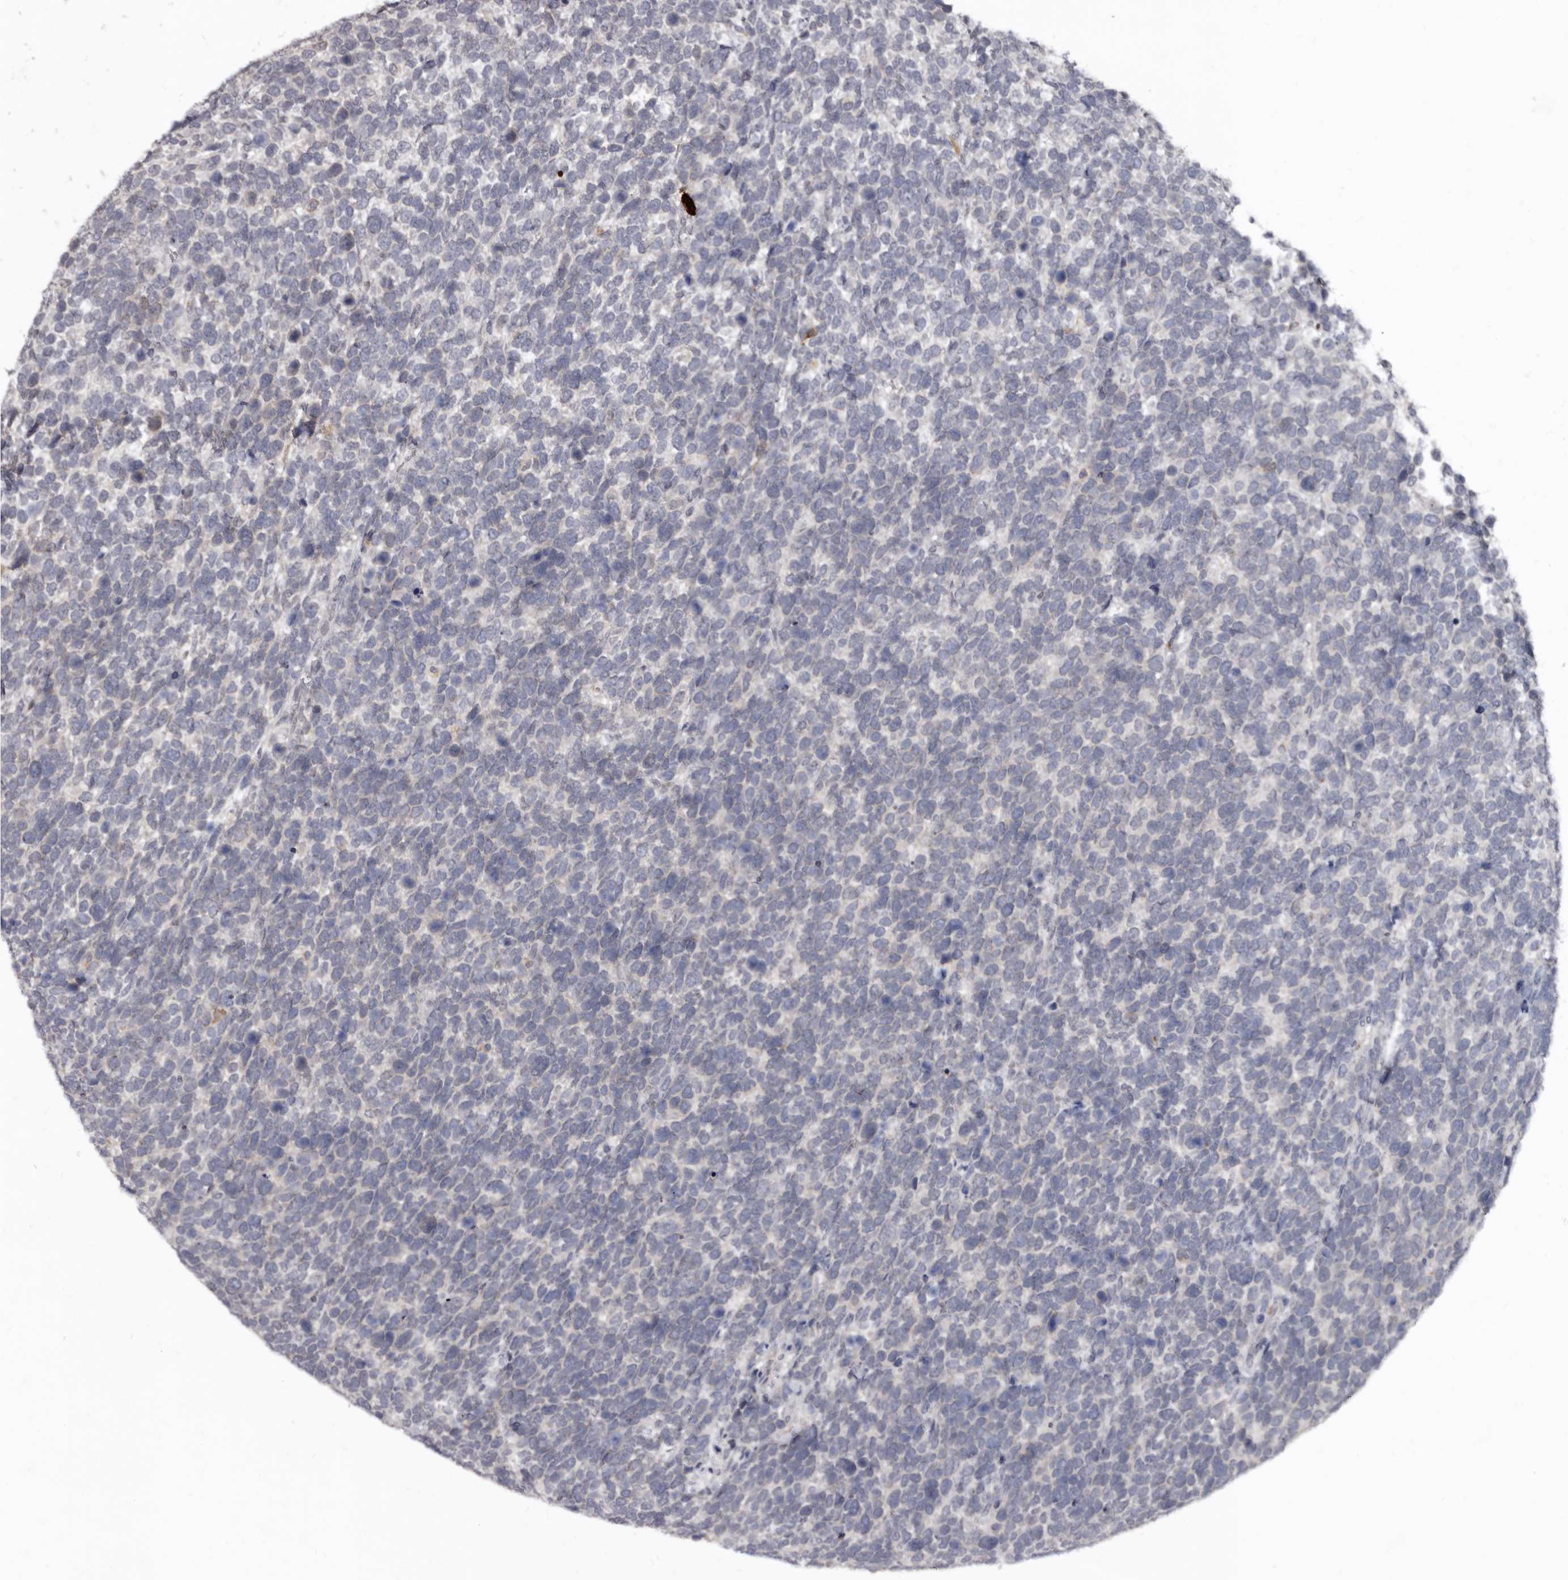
{"staining": {"intensity": "negative", "quantity": "none", "location": "none"}, "tissue": "urothelial cancer", "cell_type": "Tumor cells", "image_type": "cancer", "snomed": [{"axis": "morphology", "description": "Urothelial carcinoma, High grade"}, {"axis": "topography", "description": "Urinary bladder"}], "caption": "Protein analysis of urothelial carcinoma (high-grade) demonstrates no significant staining in tumor cells.", "gene": "SULT1E1", "patient": {"sex": "female", "age": 82}}